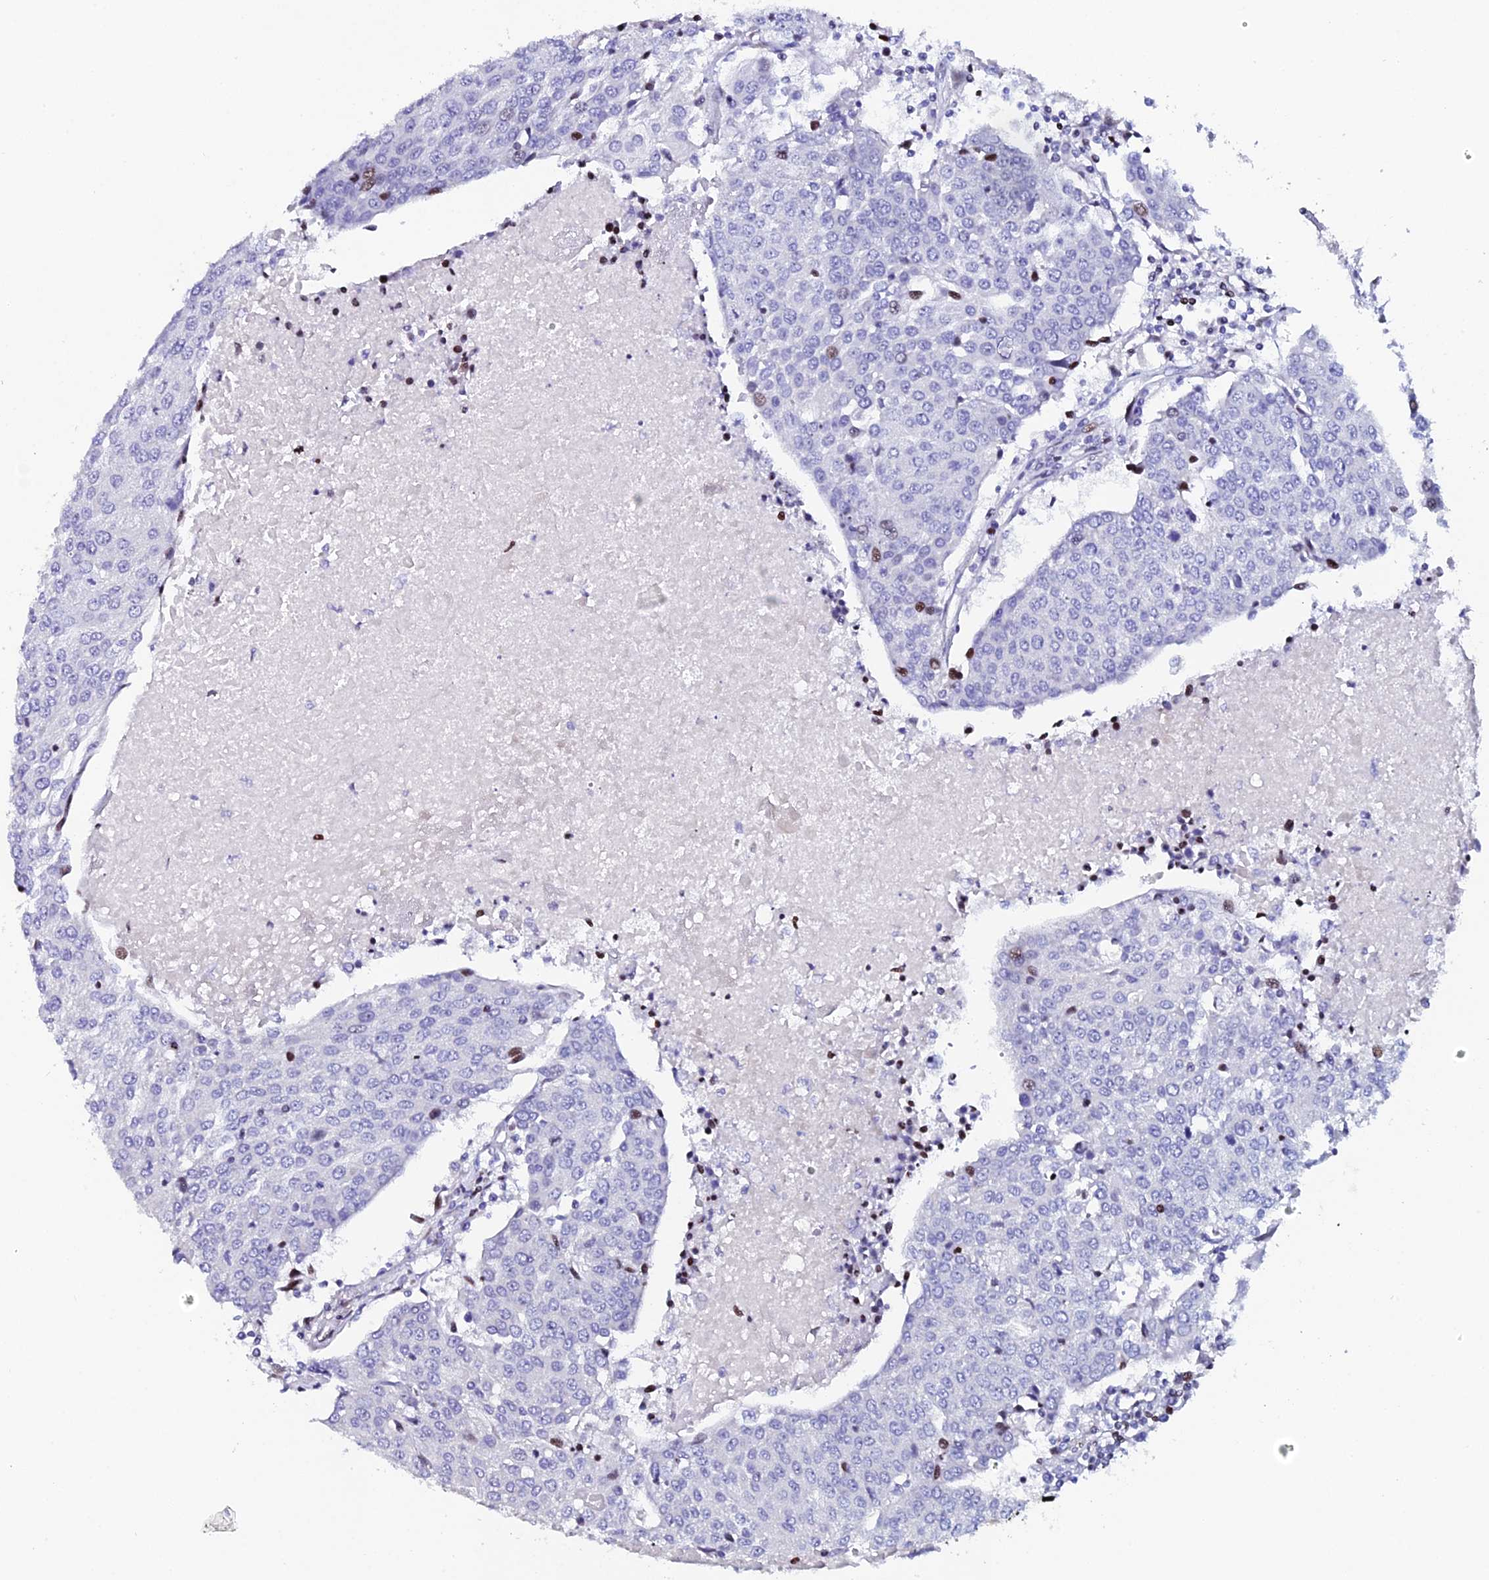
{"staining": {"intensity": "negative", "quantity": "none", "location": "none"}, "tissue": "urothelial cancer", "cell_type": "Tumor cells", "image_type": "cancer", "snomed": [{"axis": "morphology", "description": "Urothelial carcinoma, High grade"}, {"axis": "topography", "description": "Urinary bladder"}], "caption": "Immunohistochemistry (IHC) histopathology image of urothelial cancer stained for a protein (brown), which demonstrates no expression in tumor cells.", "gene": "MYNN", "patient": {"sex": "female", "age": 85}}